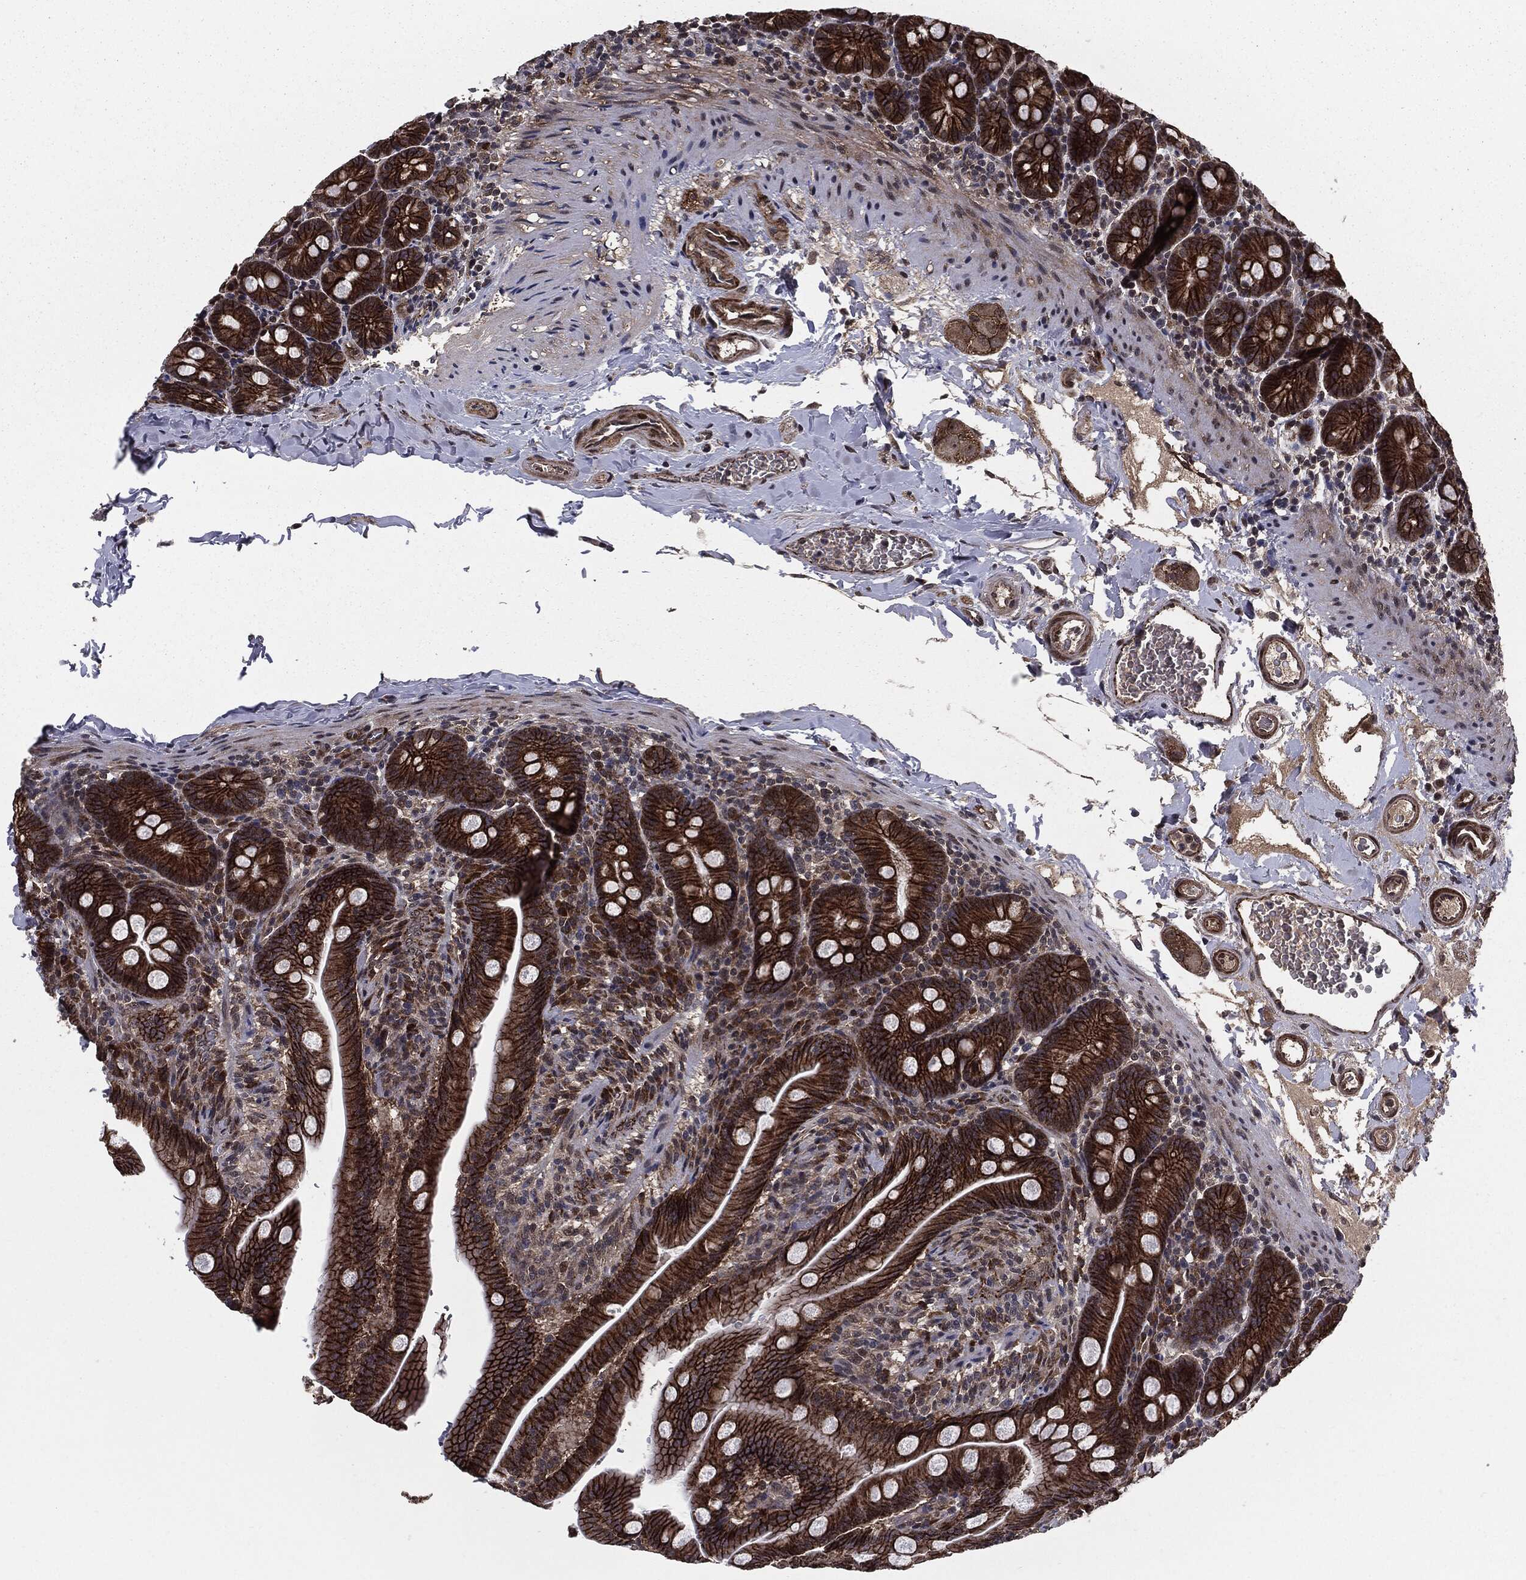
{"staining": {"intensity": "strong", "quantity": ">75%", "location": "cytoplasmic/membranous"}, "tissue": "small intestine", "cell_type": "Glandular cells", "image_type": "normal", "snomed": [{"axis": "morphology", "description": "Normal tissue, NOS"}, {"axis": "topography", "description": "Small intestine"}], "caption": "Immunohistochemical staining of benign human small intestine reveals high levels of strong cytoplasmic/membranous staining in approximately >75% of glandular cells.", "gene": "PTPA", "patient": {"sex": "female", "age": 44}}